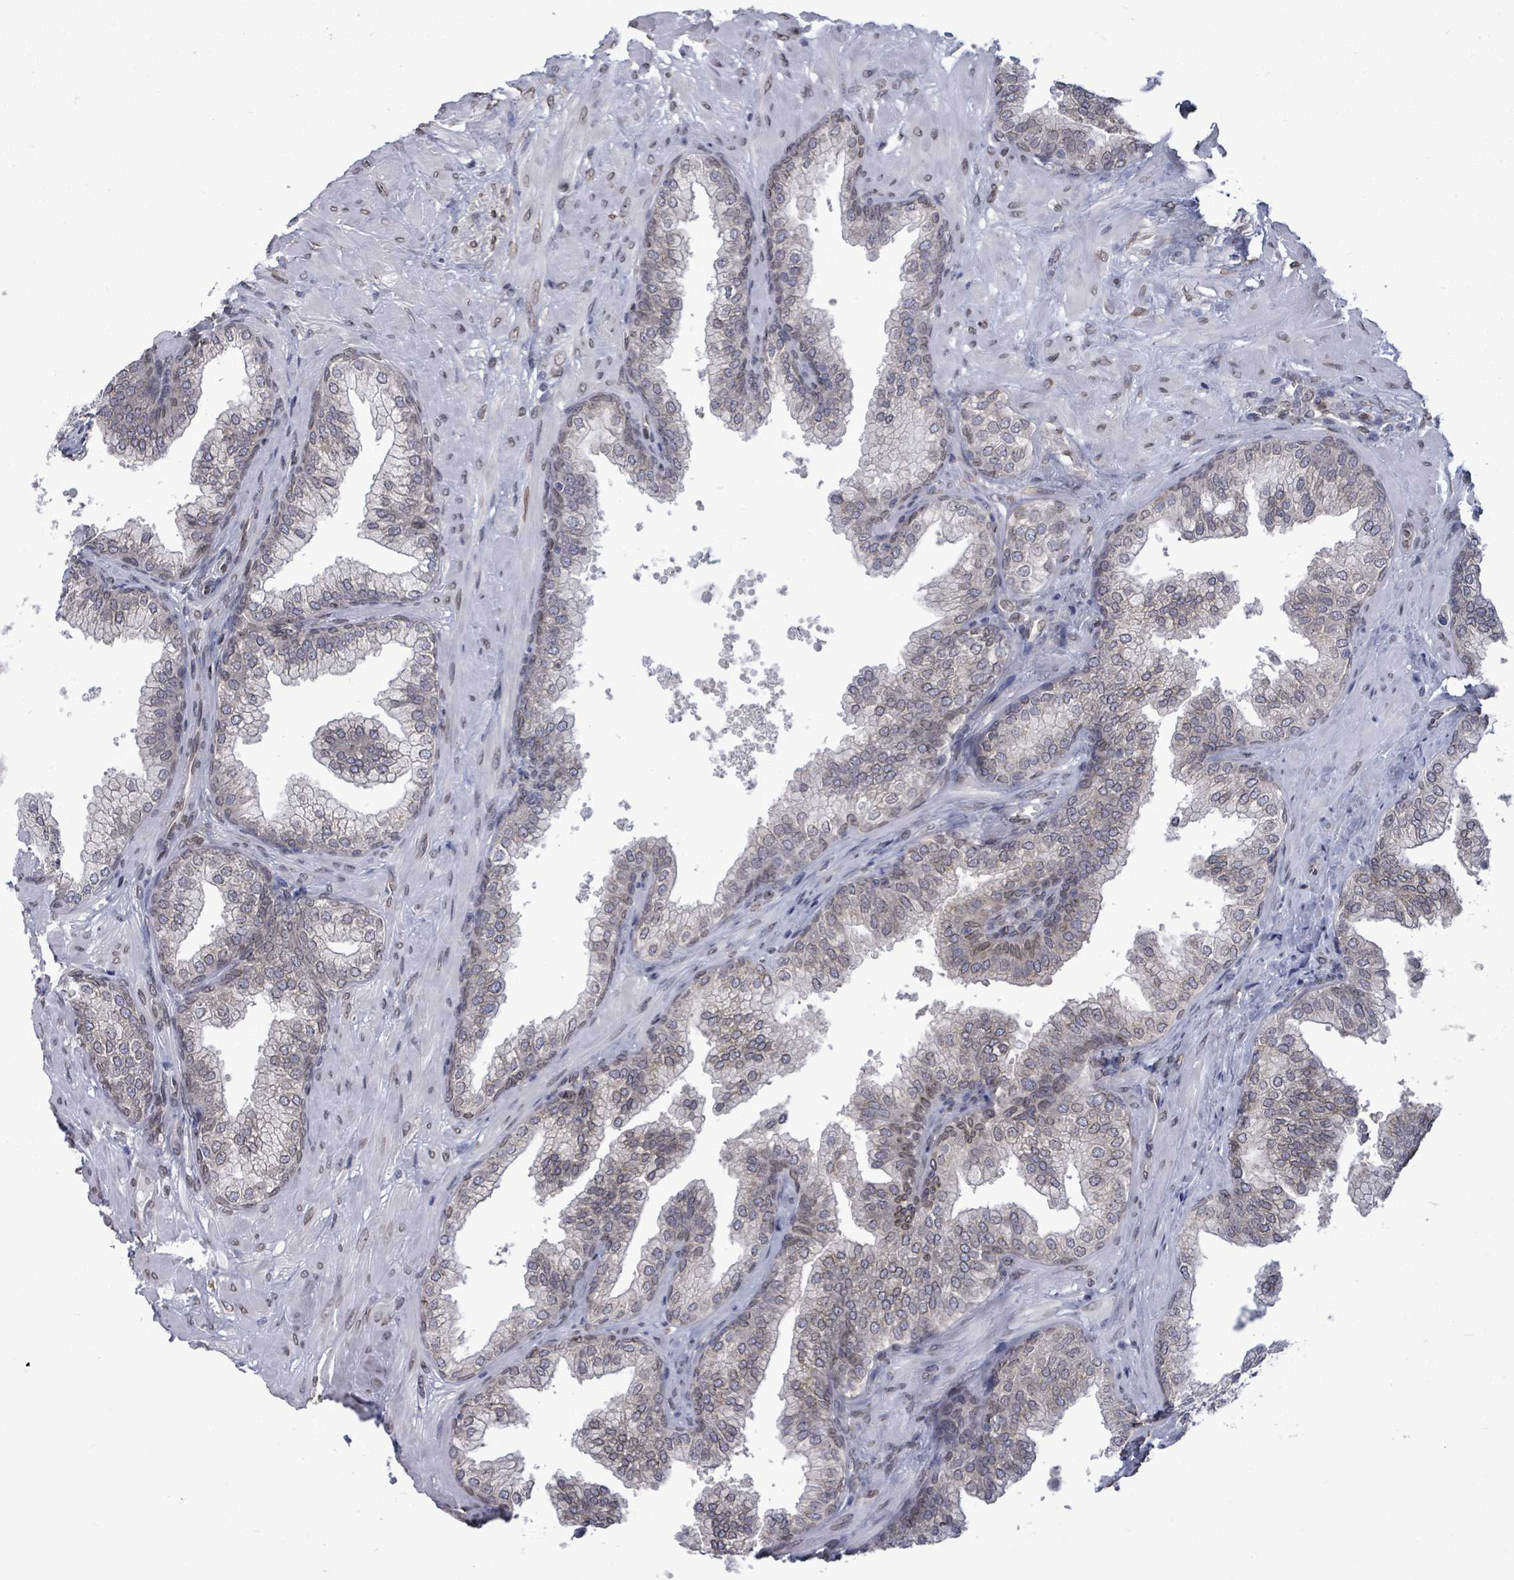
{"staining": {"intensity": "weak", "quantity": "<25%", "location": "cytoplasmic/membranous,nuclear"}, "tissue": "prostate", "cell_type": "Glandular cells", "image_type": "normal", "snomed": [{"axis": "morphology", "description": "Normal tissue, NOS"}, {"axis": "topography", "description": "Prostate"}], "caption": "Immunohistochemistry image of normal prostate stained for a protein (brown), which displays no expression in glandular cells. (DAB immunohistochemistry (IHC) visualized using brightfield microscopy, high magnification).", "gene": "ARFGAP1", "patient": {"sex": "male", "age": 60}}